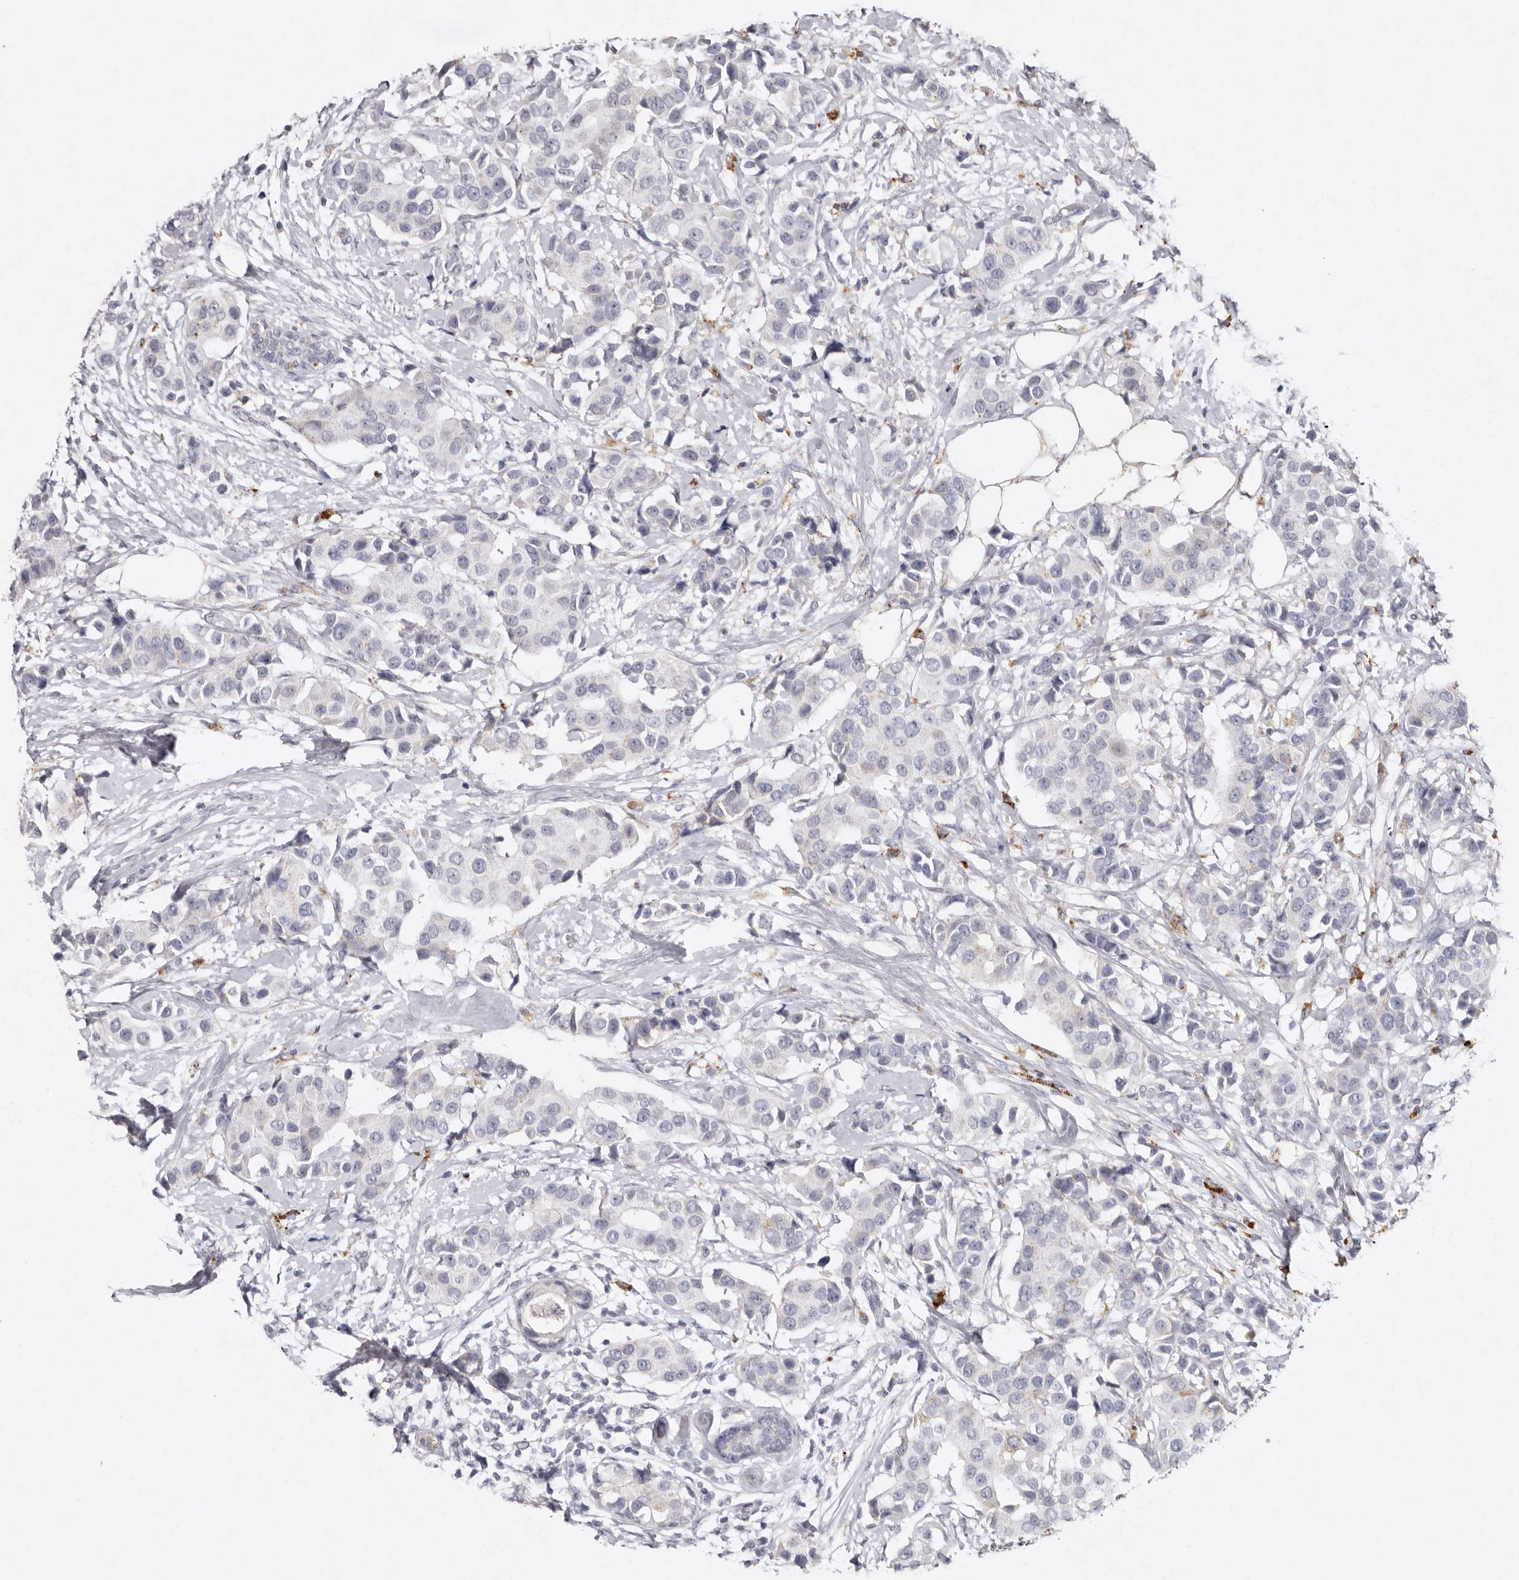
{"staining": {"intensity": "negative", "quantity": "none", "location": "none"}, "tissue": "breast cancer", "cell_type": "Tumor cells", "image_type": "cancer", "snomed": [{"axis": "morphology", "description": "Normal tissue, NOS"}, {"axis": "morphology", "description": "Duct carcinoma"}, {"axis": "topography", "description": "Breast"}], "caption": "Image shows no protein staining in tumor cells of intraductal carcinoma (breast) tissue.", "gene": "FAM185A", "patient": {"sex": "female", "age": 39}}